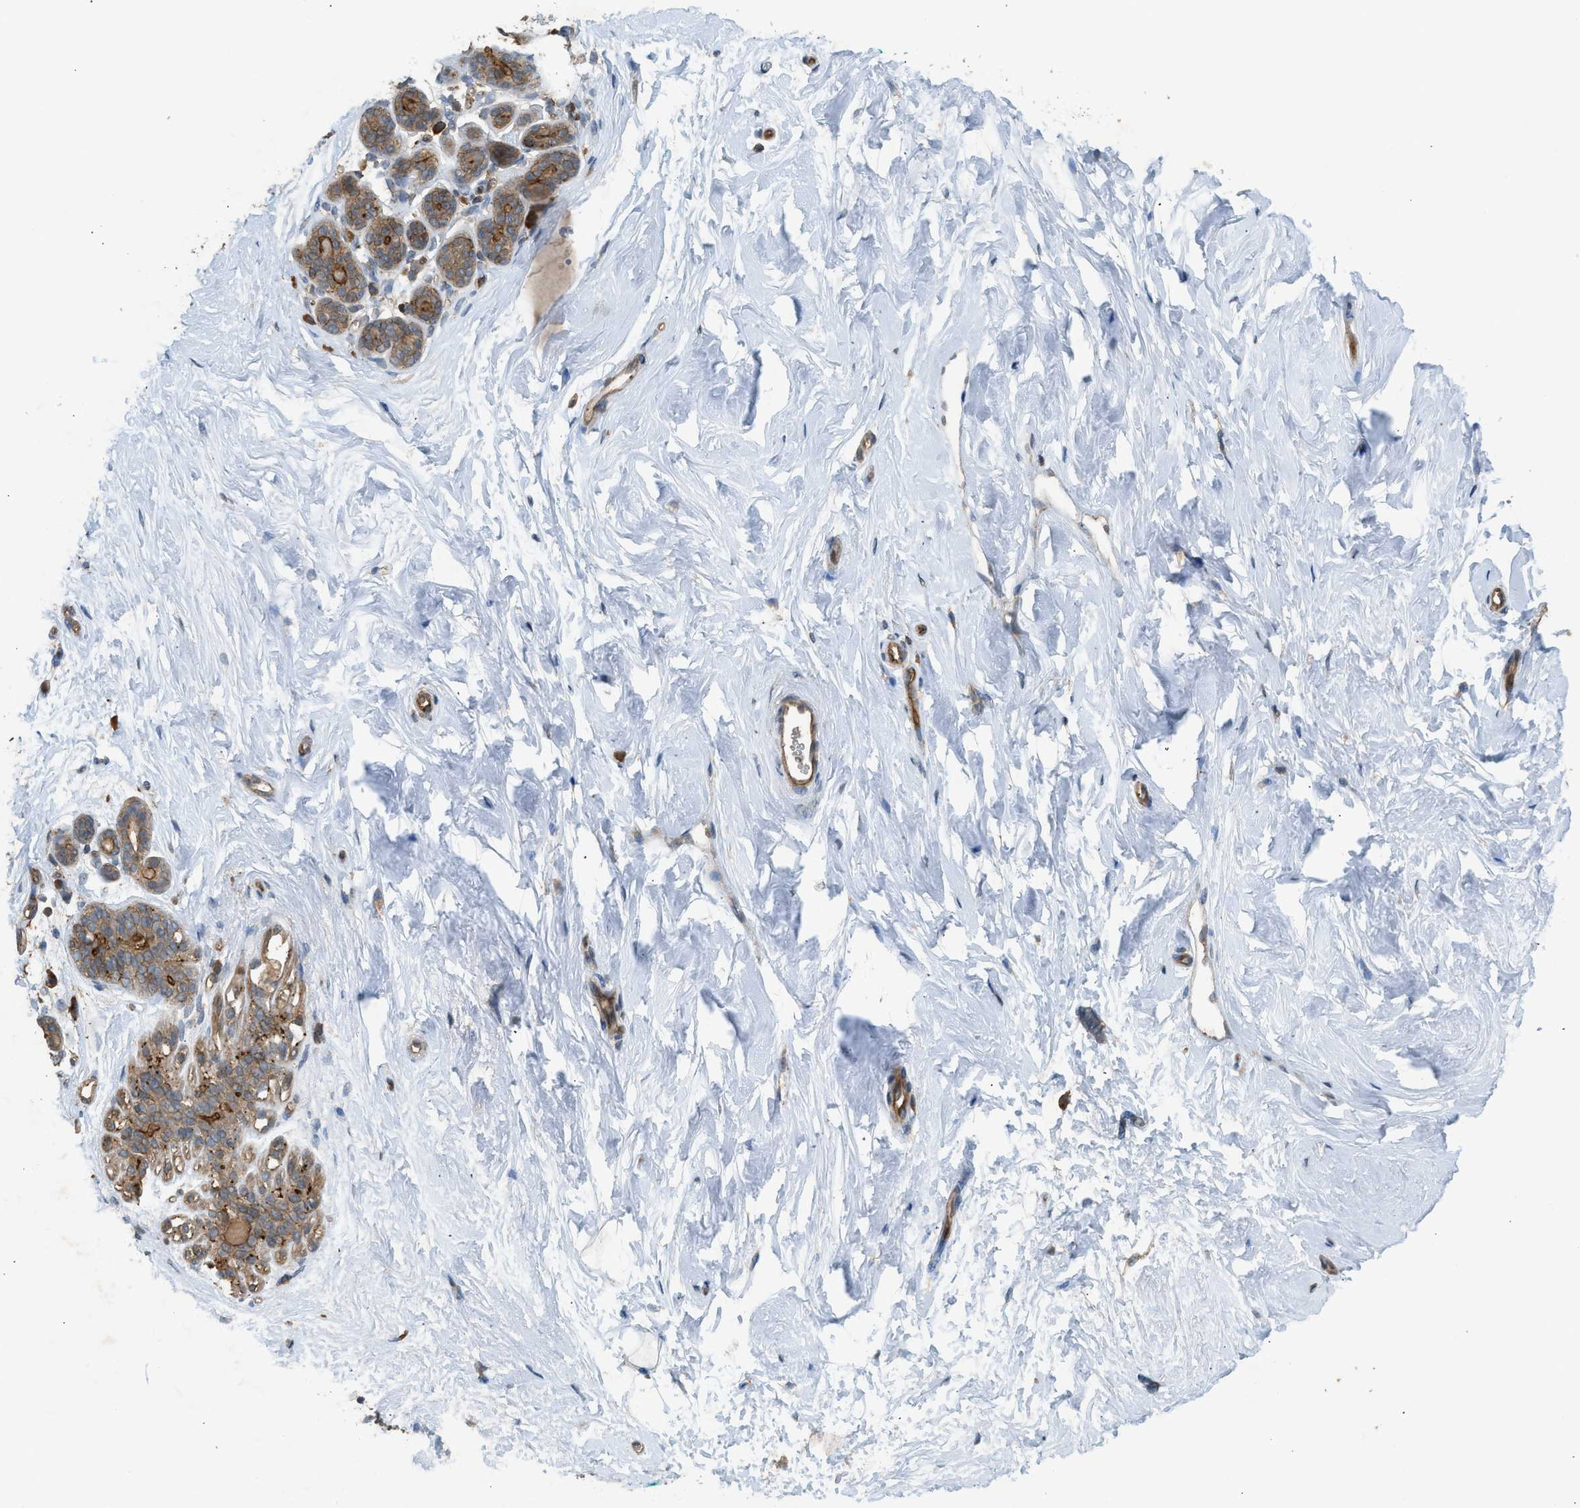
{"staining": {"intensity": "weak", "quantity": "25%-75%", "location": "cytoplasmic/membranous"}, "tissue": "breast", "cell_type": "Adipocytes", "image_type": "normal", "snomed": [{"axis": "morphology", "description": "Normal tissue, NOS"}, {"axis": "topography", "description": "Breast"}], "caption": "Immunohistochemistry (IHC) staining of benign breast, which reveals low levels of weak cytoplasmic/membranous positivity in approximately 25%-75% of adipocytes indicating weak cytoplasmic/membranous protein staining. The staining was performed using DAB (3,3'-diaminobenzidine) (brown) for protein detection and nuclei were counterstained in hematoxylin (blue).", "gene": "HIP1R", "patient": {"sex": "female", "age": 52}}